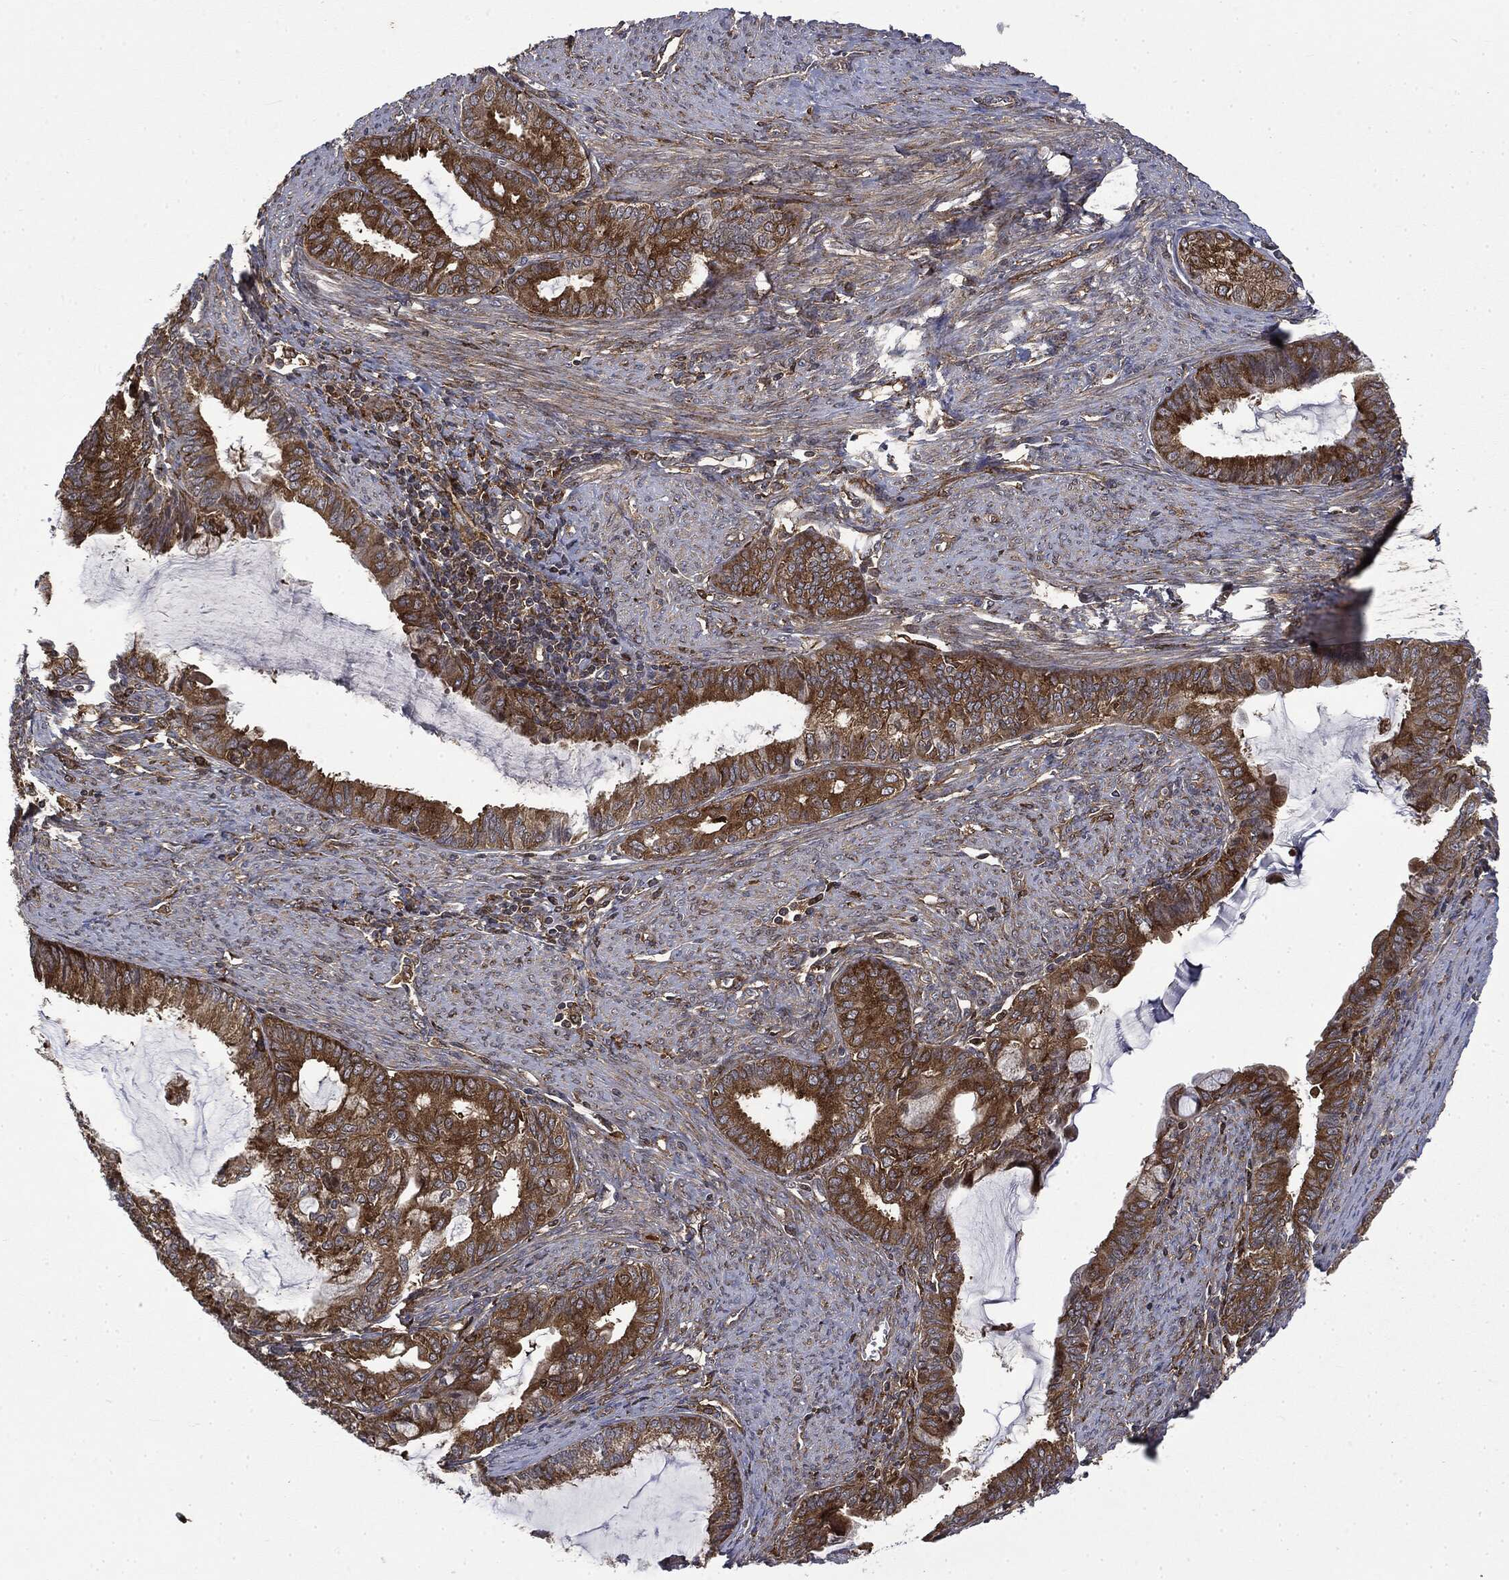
{"staining": {"intensity": "moderate", "quantity": "25%-75%", "location": "cytoplasmic/membranous"}, "tissue": "endometrial cancer", "cell_type": "Tumor cells", "image_type": "cancer", "snomed": [{"axis": "morphology", "description": "Adenocarcinoma, NOS"}, {"axis": "topography", "description": "Endometrium"}], "caption": "Adenocarcinoma (endometrial) stained with a protein marker demonstrates moderate staining in tumor cells.", "gene": "SNX5", "patient": {"sex": "female", "age": 86}}